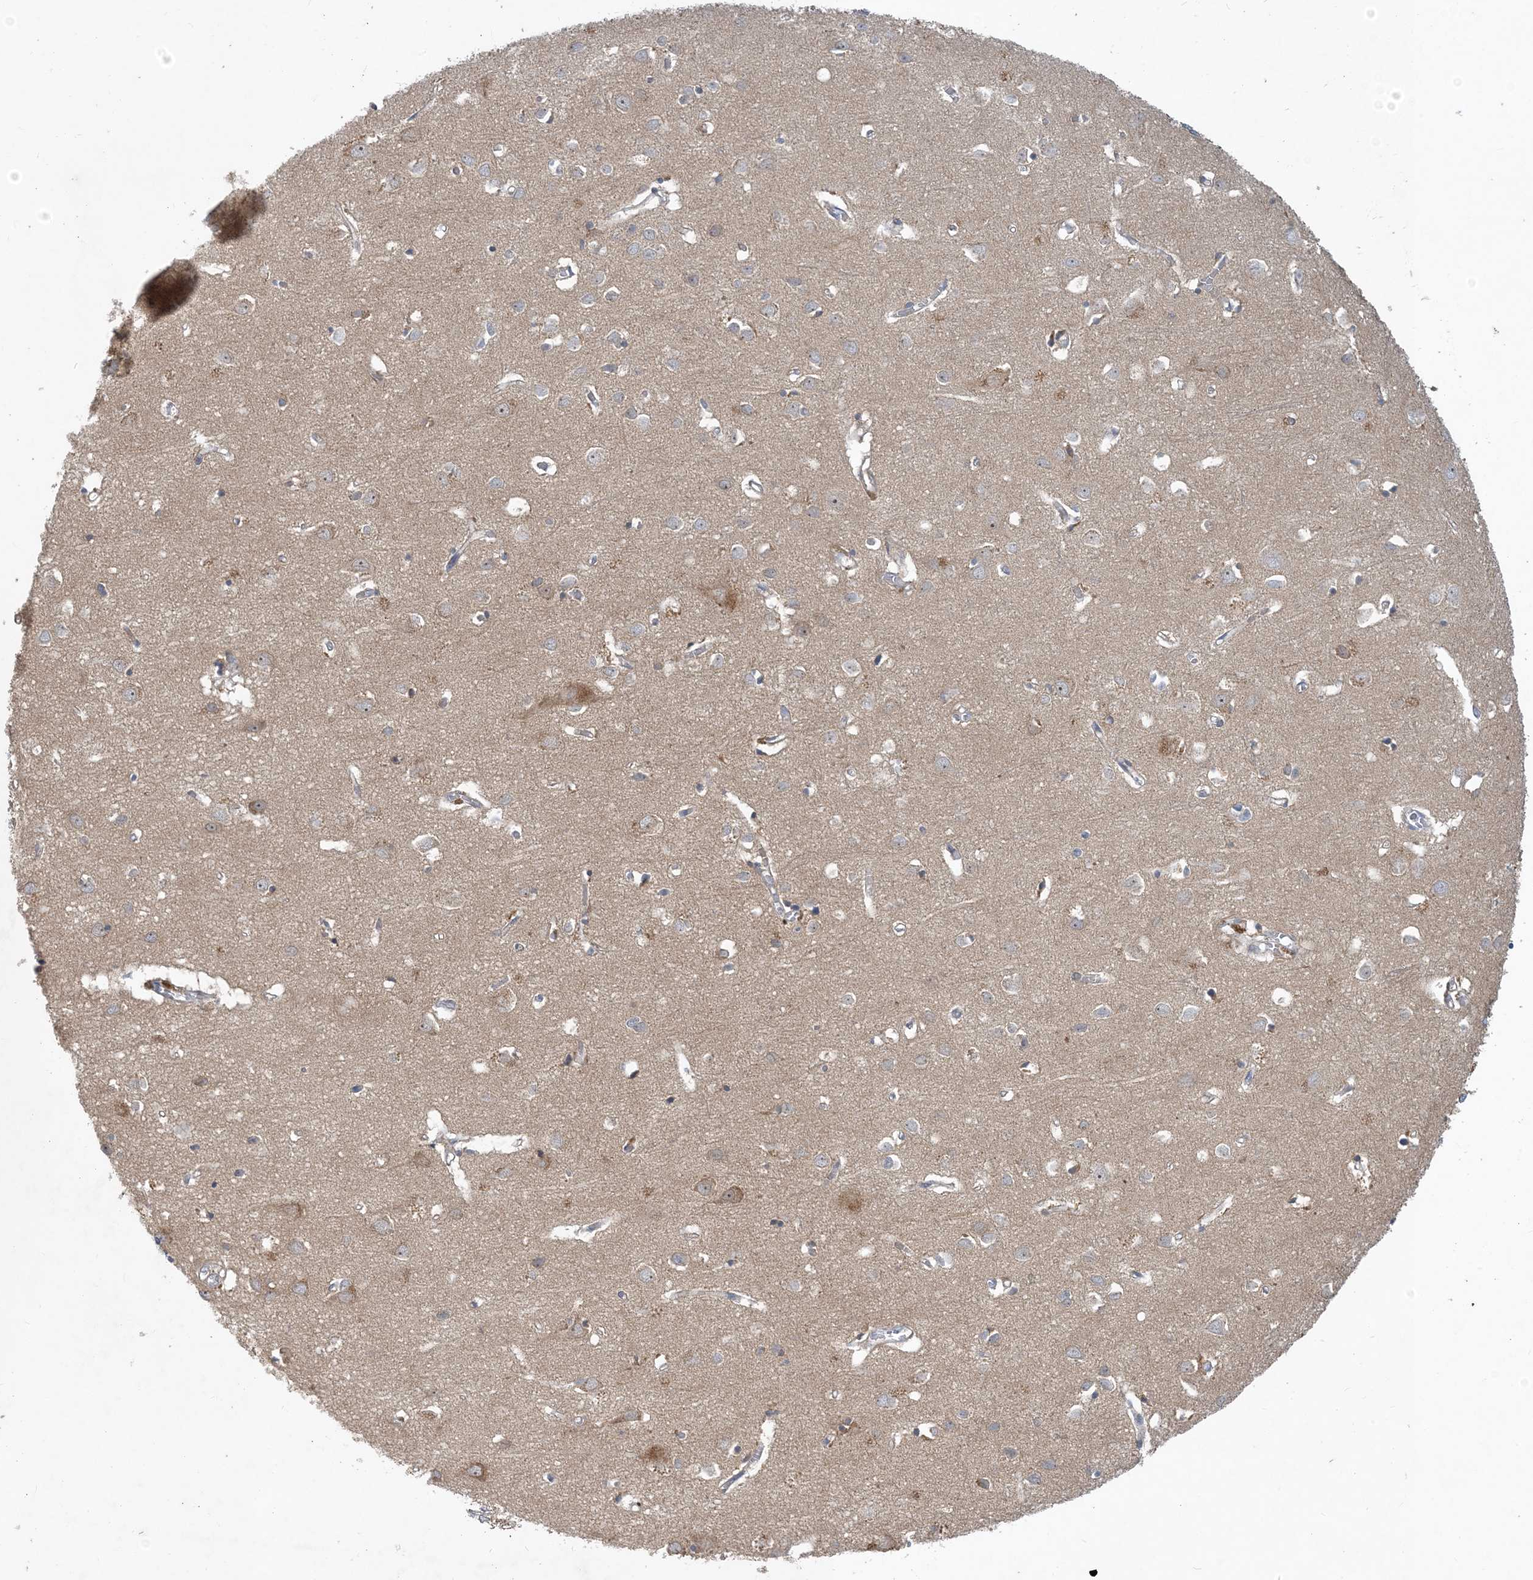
{"staining": {"intensity": "weak", "quantity": ">75%", "location": "cytoplasmic/membranous"}, "tissue": "cerebral cortex", "cell_type": "Endothelial cells", "image_type": "normal", "snomed": [{"axis": "morphology", "description": "Normal tissue, NOS"}, {"axis": "topography", "description": "Cerebral cortex"}], "caption": "A histopathology image of cerebral cortex stained for a protein exhibits weak cytoplasmic/membranous brown staining in endothelial cells. The protein of interest is stained brown, and the nuclei are stained in blue (DAB (3,3'-diaminobenzidine) IHC with brightfield microscopy, high magnification).", "gene": "CDS1", "patient": {"sex": "female", "age": 64}}